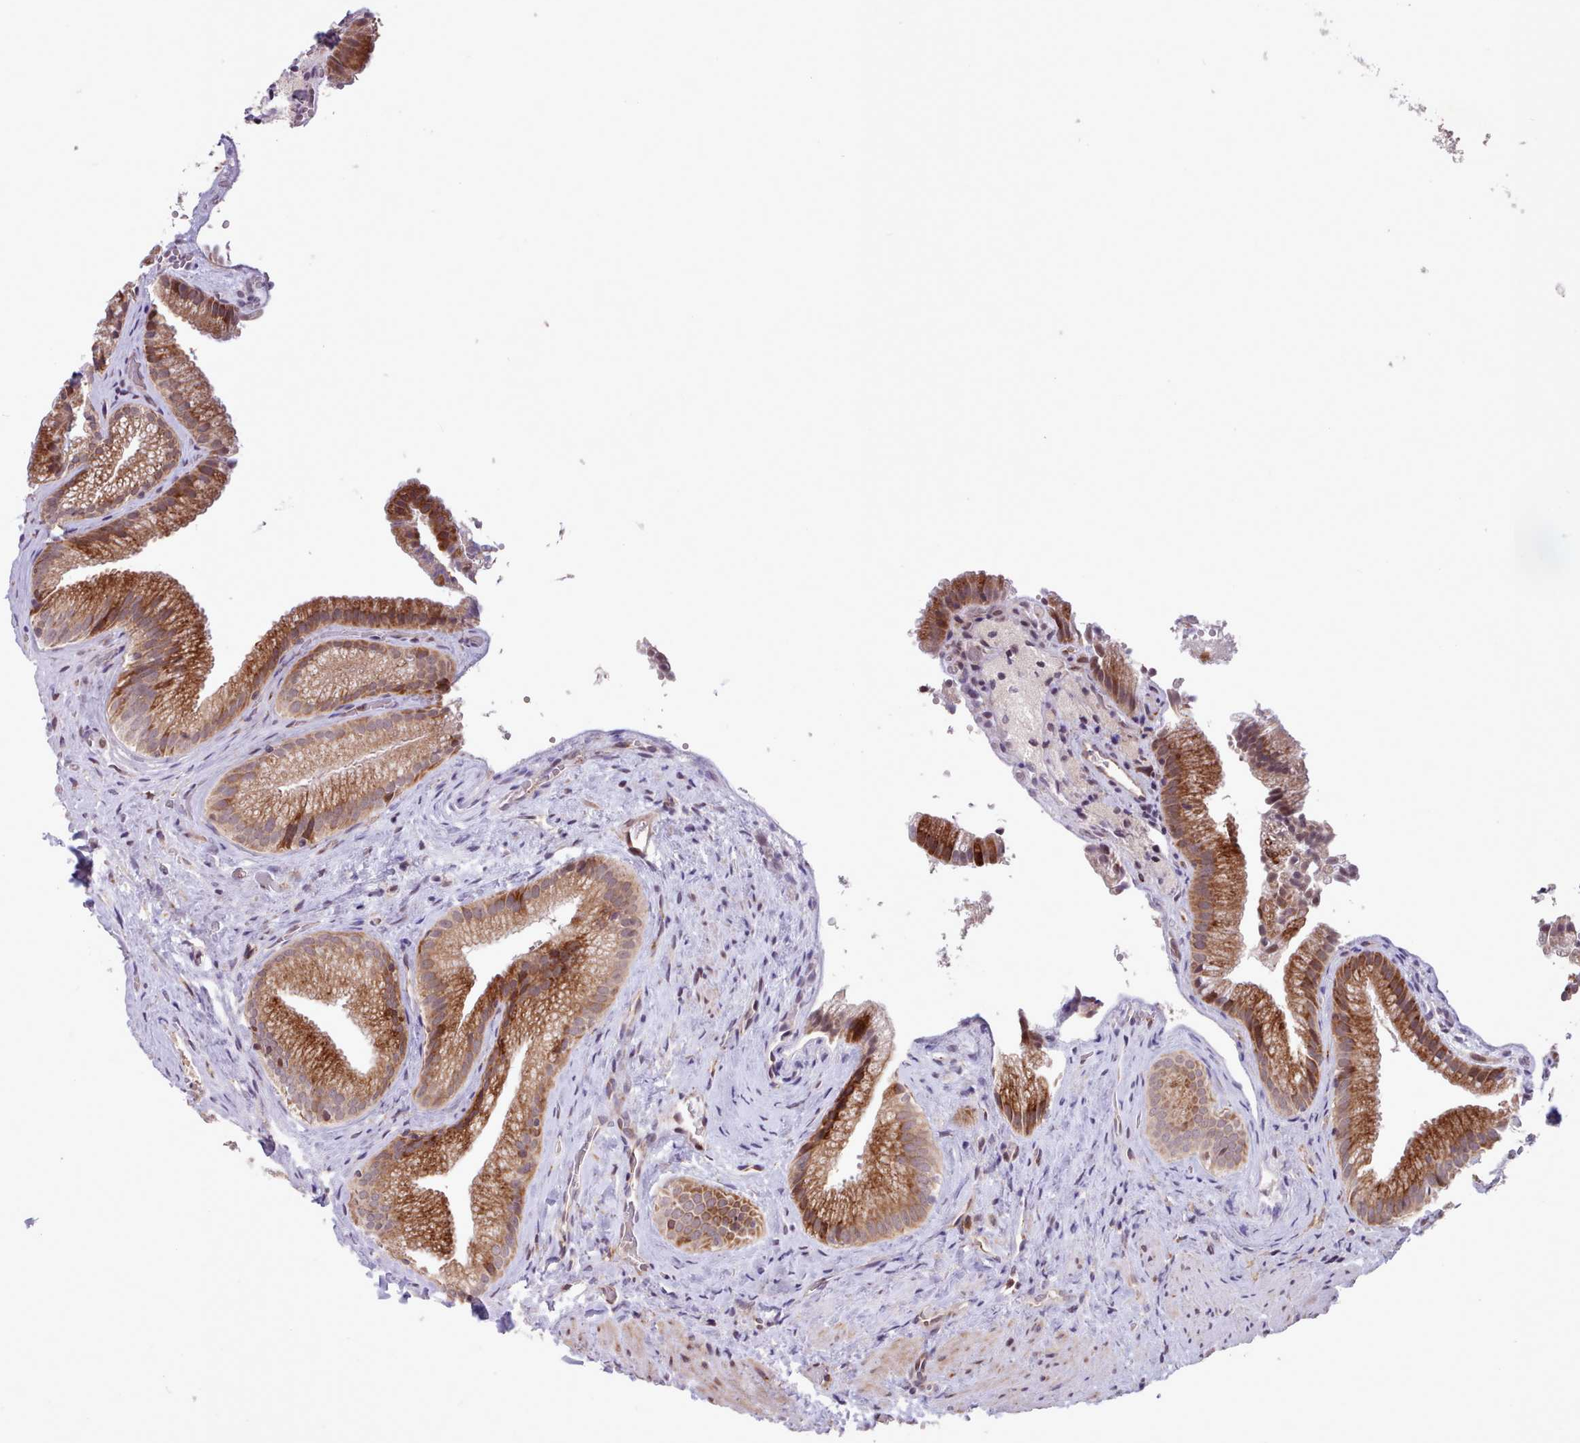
{"staining": {"intensity": "strong", "quantity": ">75%", "location": "cytoplasmic/membranous"}, "tissue": "gallbladder", "cell_type": "Glandular cells", "image_type": "normal", "snomed": [{"axis": "morphology", "description": "Normal tissue, NOS"}, {"axis": "morphology", "description": "Inflammation, NOS"}, {"axis": "topography", "description": "Gallbladder"}], "caption": "The micrograph reveals staining of unremarkable gallbladder, revealing strong cytoplasmic/membranous protein expression (brown color) within glandular cells.", "gene": "TTLL3", "patient": {"sex": "male", "age": 51}}